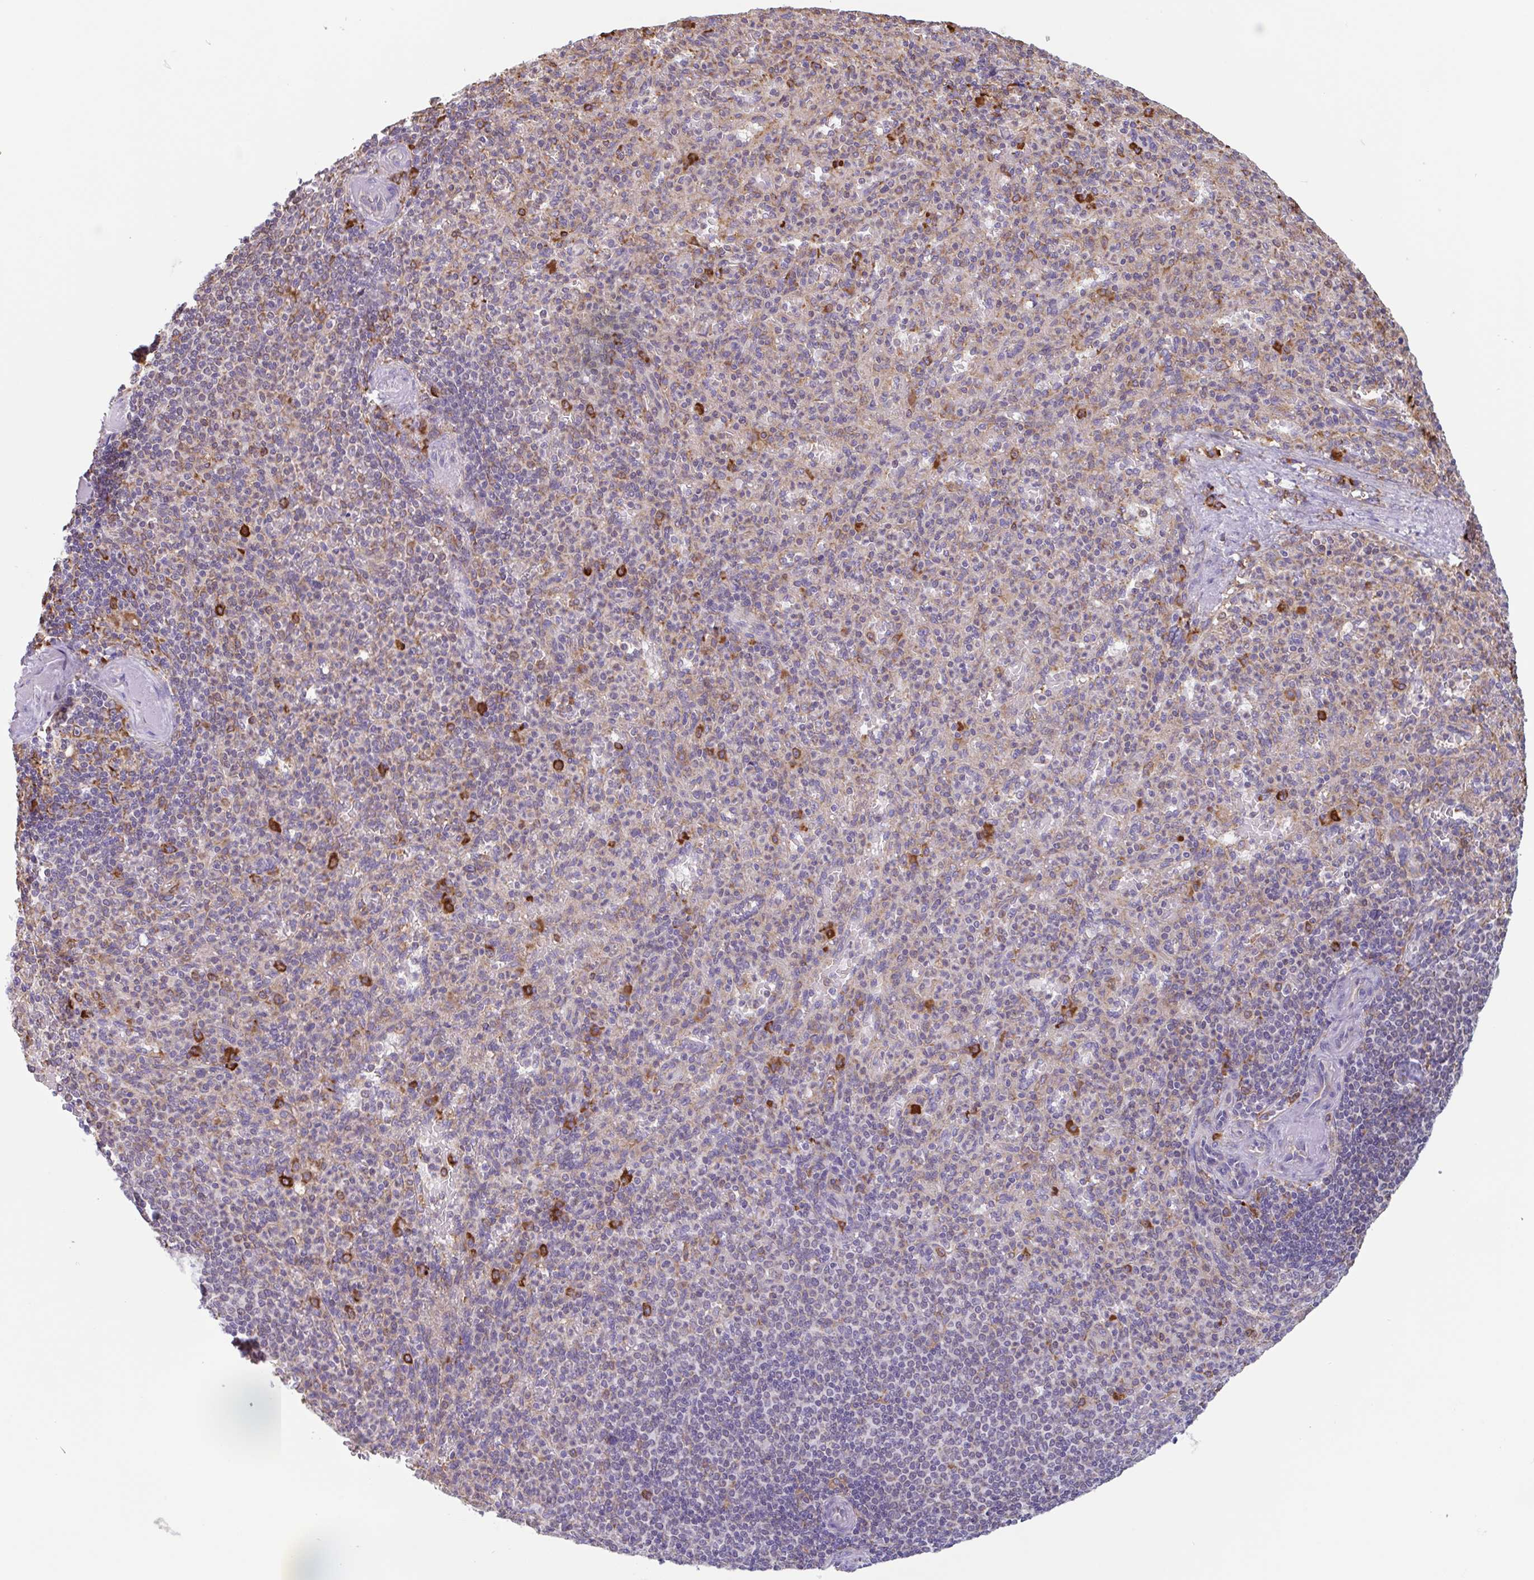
{"staining": {"intensity": "strong", "quantity": "<25%", "location": "cytoplasmic/membranous"}, "tissue": "spleen", "cell_type": "Cells in red pulp", "image_type": "normal", "snomed": [{"axis": "morphology", "description": "Normal tissue, NOS"}, {"axis": "topography", "description": "Spleen"}], "caption": "Immunohistochemical staining of unremarkable spleen demonstrates <25% levels of strong cytoplasmic/membranous protein positivity in about <25% of cells in red pulp. Nuclei are stained in blue.", "gene": "DOK4", "patient": {"sex": "female", "age": 74}}